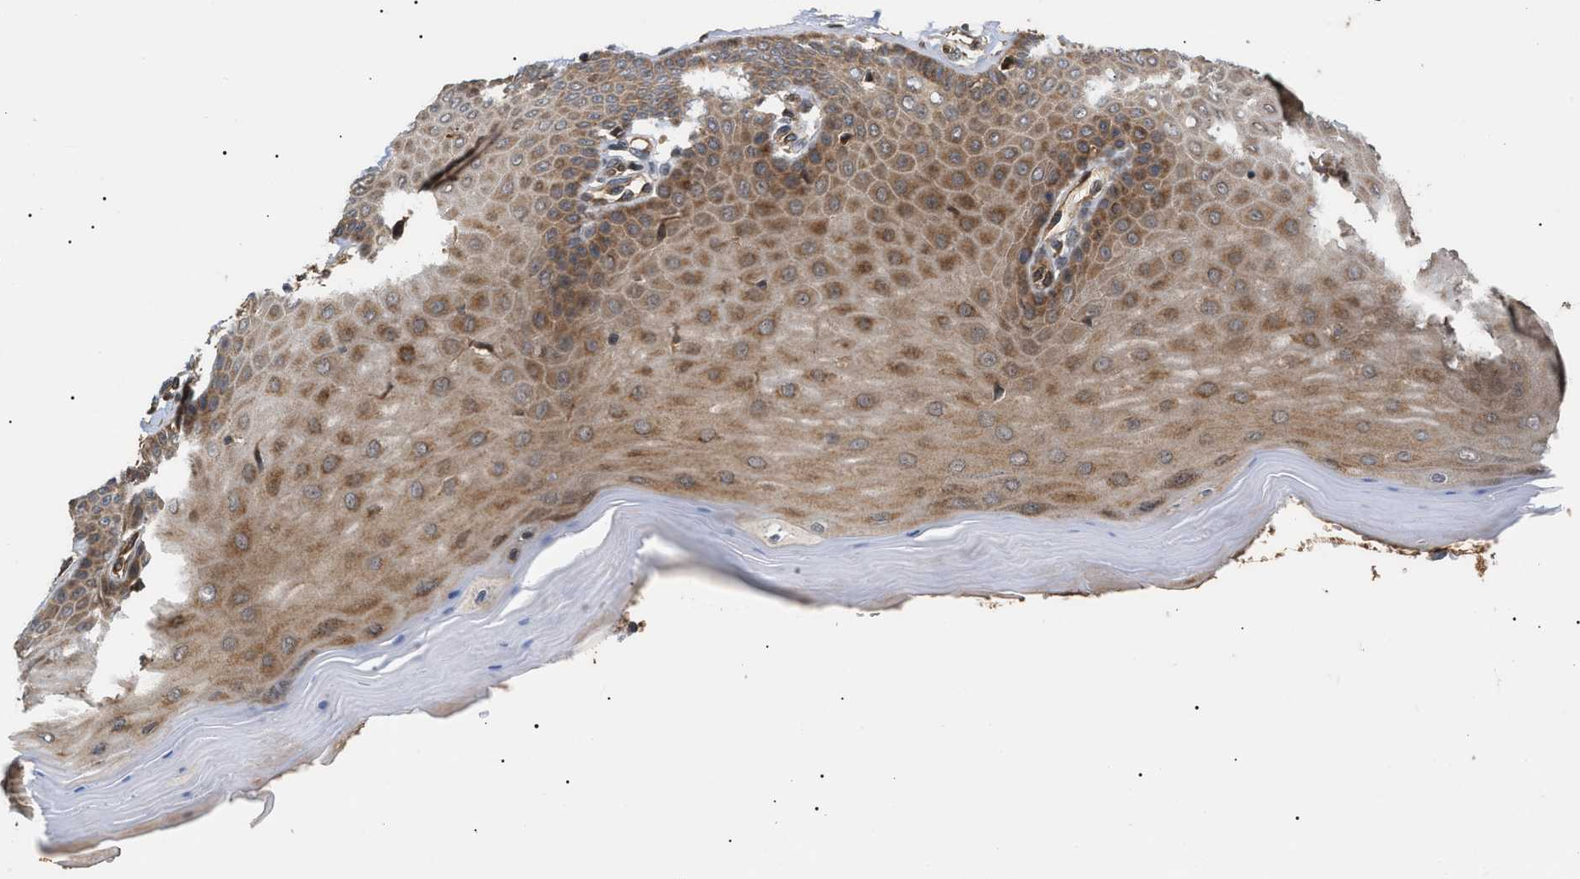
{"staining": {"intensity": "strong", "quantity": ">75%", "location": "cytoplasmic/membranous"}, "tissue": "cervix", "cell_type": "Glandular cells", "image_type": "normal", "snomed": [{"axis": "morphology", "description": "Normal tissue, NOS"}, {"axis": "topography", "description": "Cervix"}], "caption": "High-power microscopy captured an immunohistochemistry micrograph of normal cervix, revealing strong cytoplasmic/membranous staining in approximately >75% of glandular cells.", "gene": "ASTL", "patient": {"sex": "female", "age": 55}}